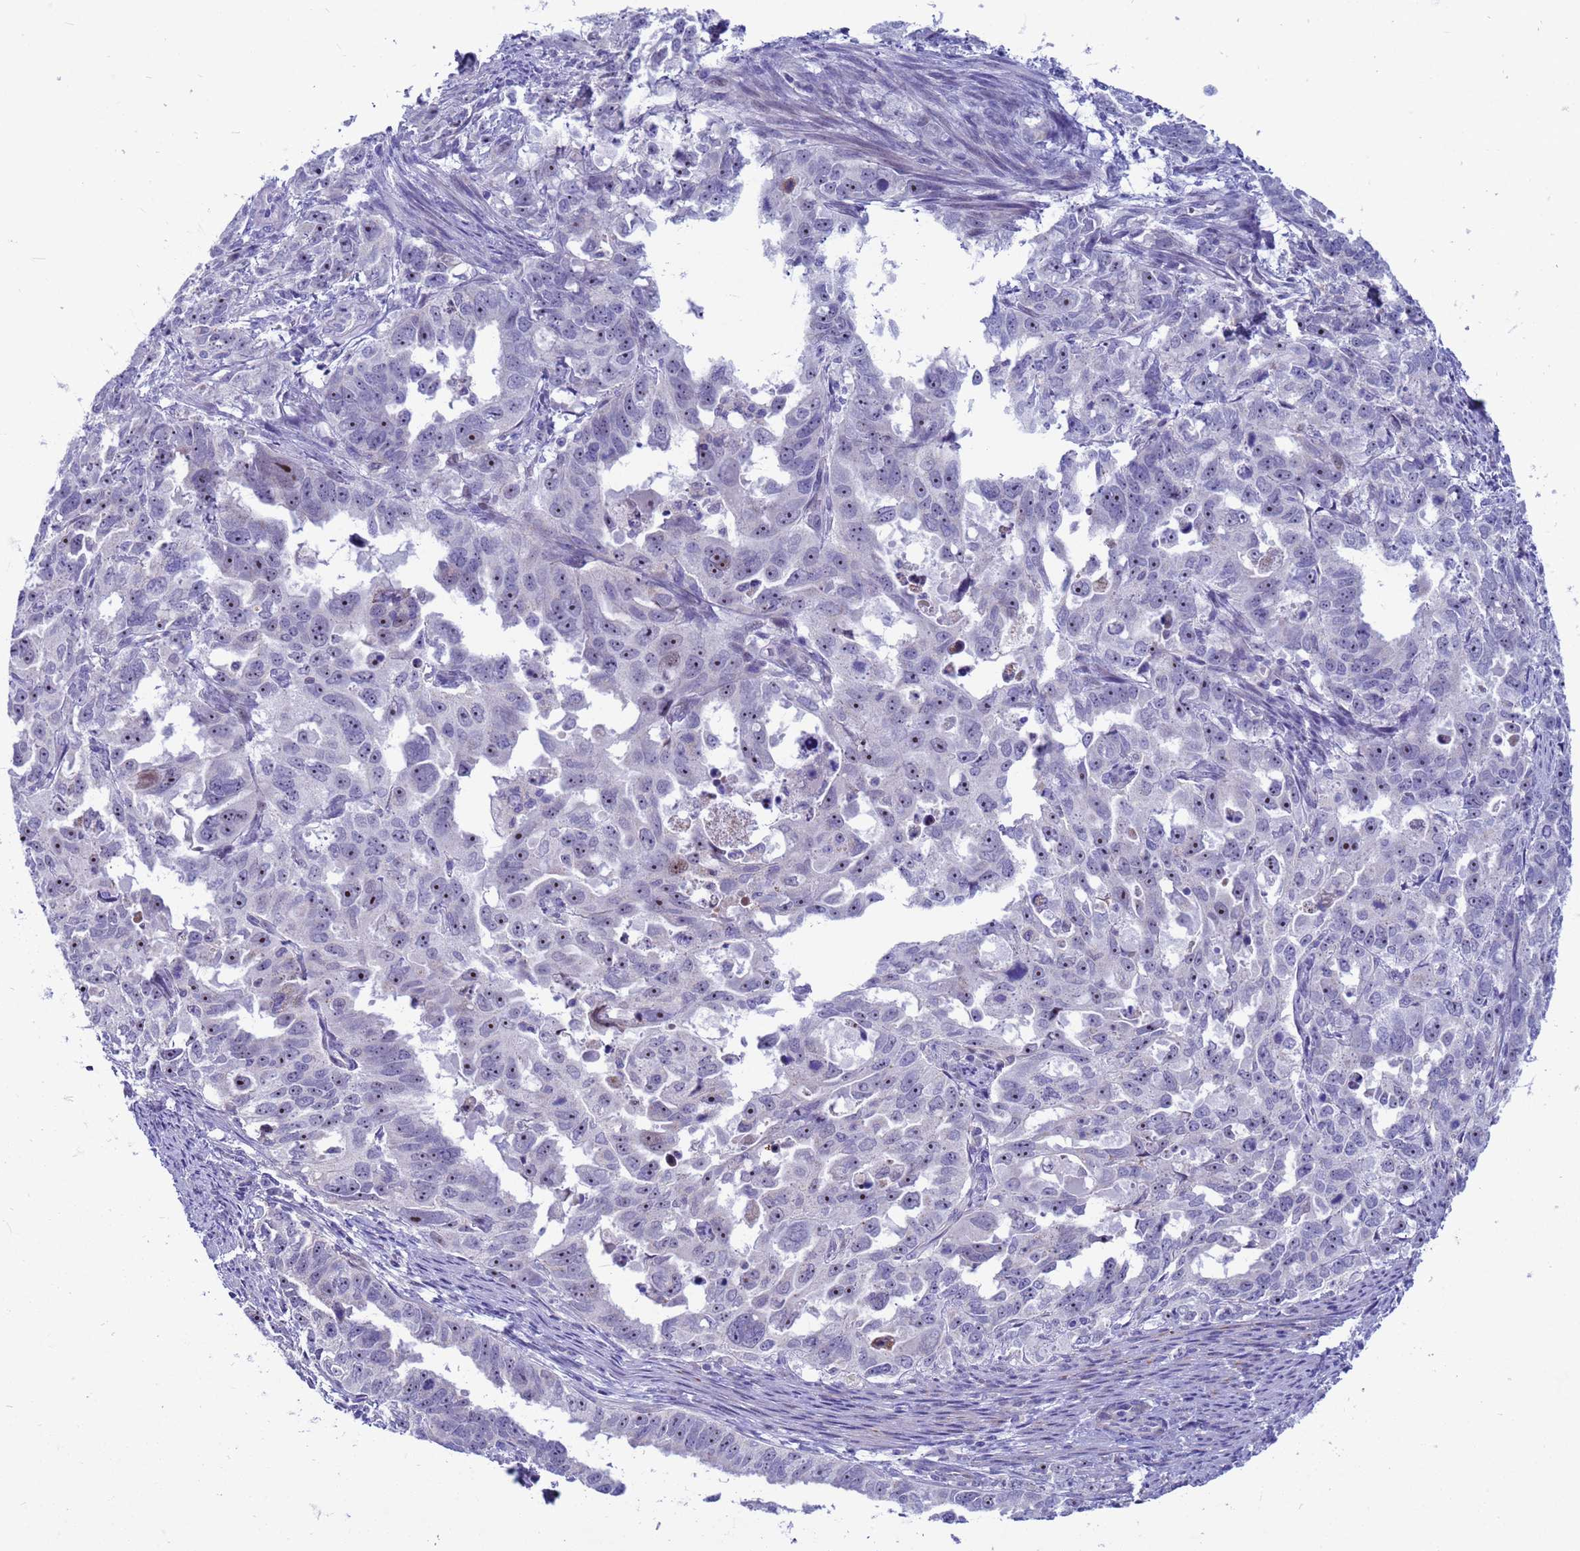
{"staining": {"intensity": "strong", "quantity": "<25%", "location": "nuclear"}, "tissue": "endometrial cancer", "cell_type": "Tumor cells", "image_type": "cancer", "snomed": [{"axis": "morphology", "description": "Adenocarcinoma, NOS"}, {"axis": "topography", "description": "Endometrium"}], "caption": "Protein expression analysis of endometrial adenocarcinoma shows strong nuclear positivity in about <25% of tumor cells. The staining is performed using DAB brown chromogen to label protein expression. The nuclei are counter-stained blue using hematoxylin.", "gene": "LRATD1", "patient": {"sex": "female", "age": 65}}